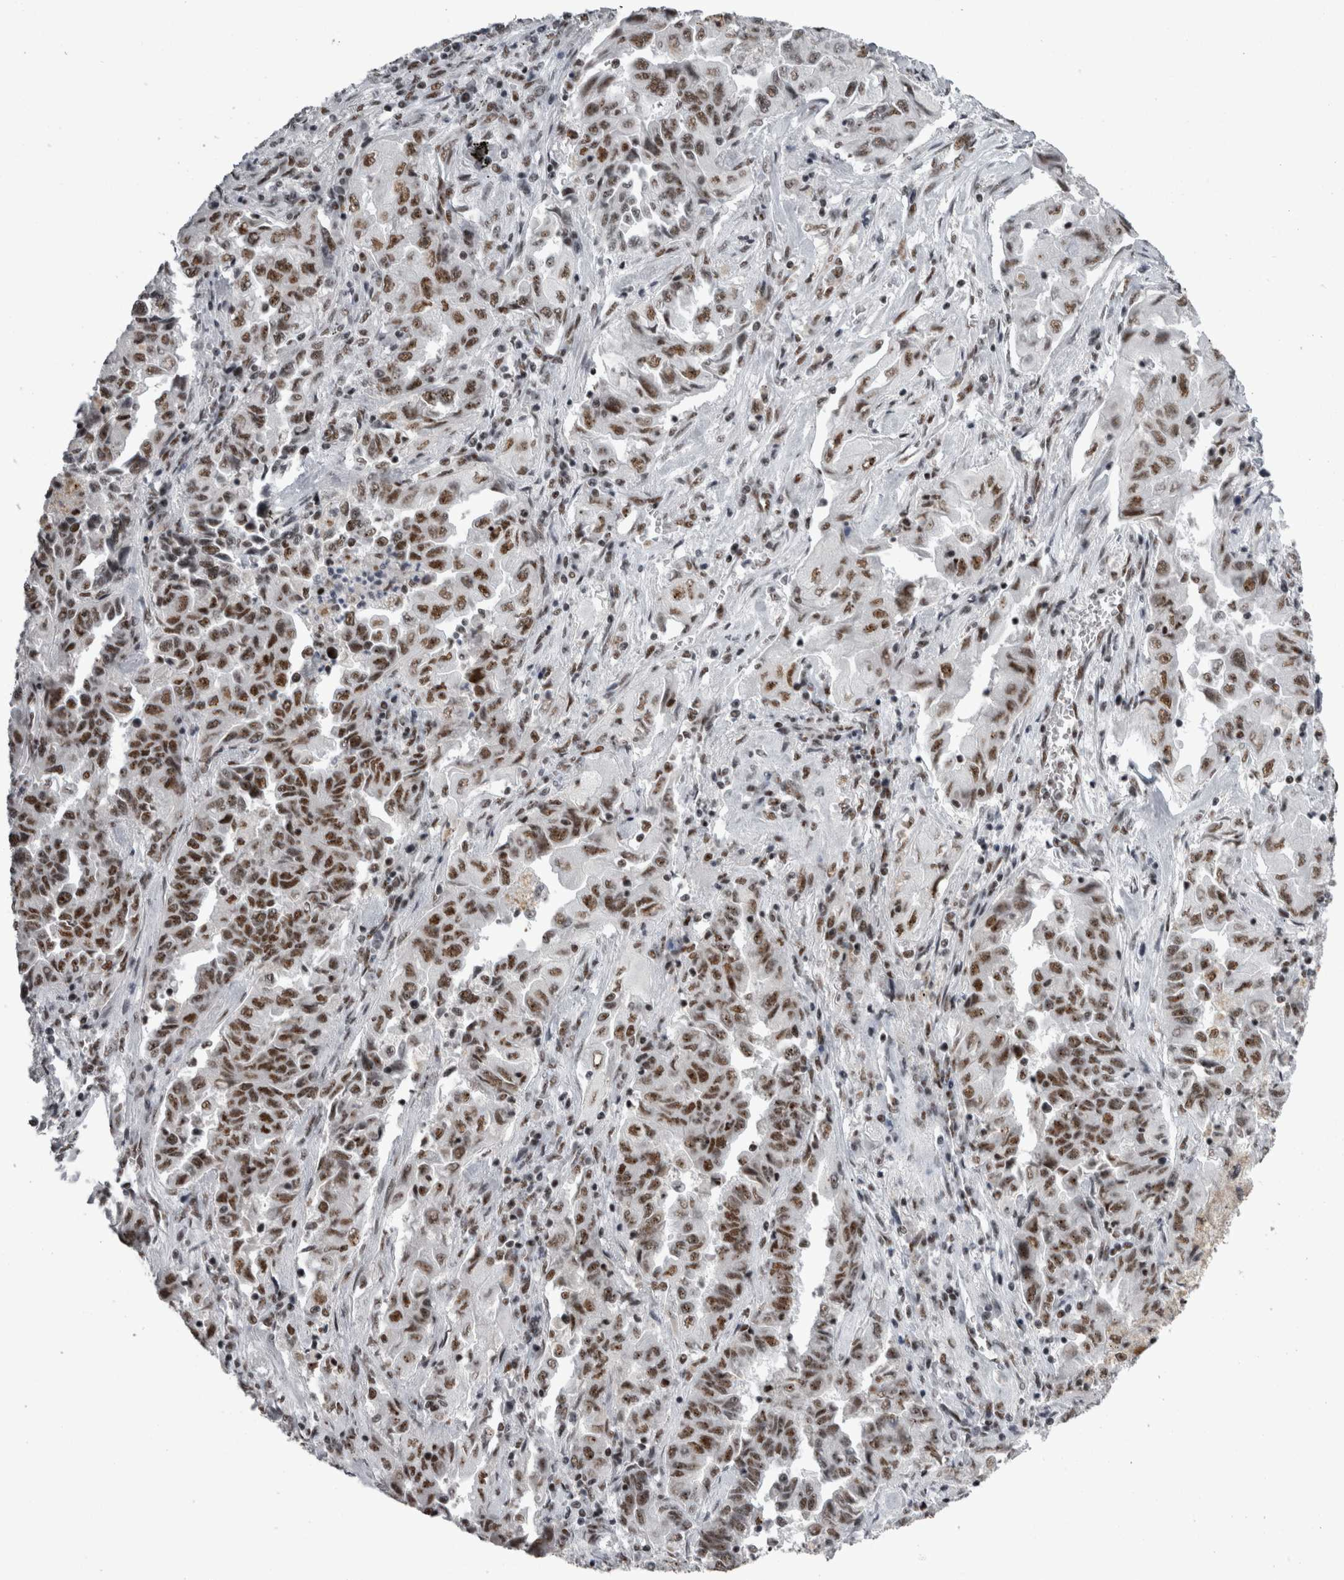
{"staining": {"intensity": "moderate", "quantity": ">75%", "location": "nuclear"}, "tissue": "lung cancer", "cell_type": "Tumor cells", "image_type": "cancer", "snomed": [{"axis": "morphology", "description": "Adenocarcinoma, NOS"}, {"axis": "topography", "description": "Lung"}], "caption": "This is an image of immunohistochemistry (IHC) staining of lung adenocarcinoma, which shows moderate staining in the nuclear of tumor cells.", "gene": "SNRNP40", "patient": {"sex": "female", "age": 51}}